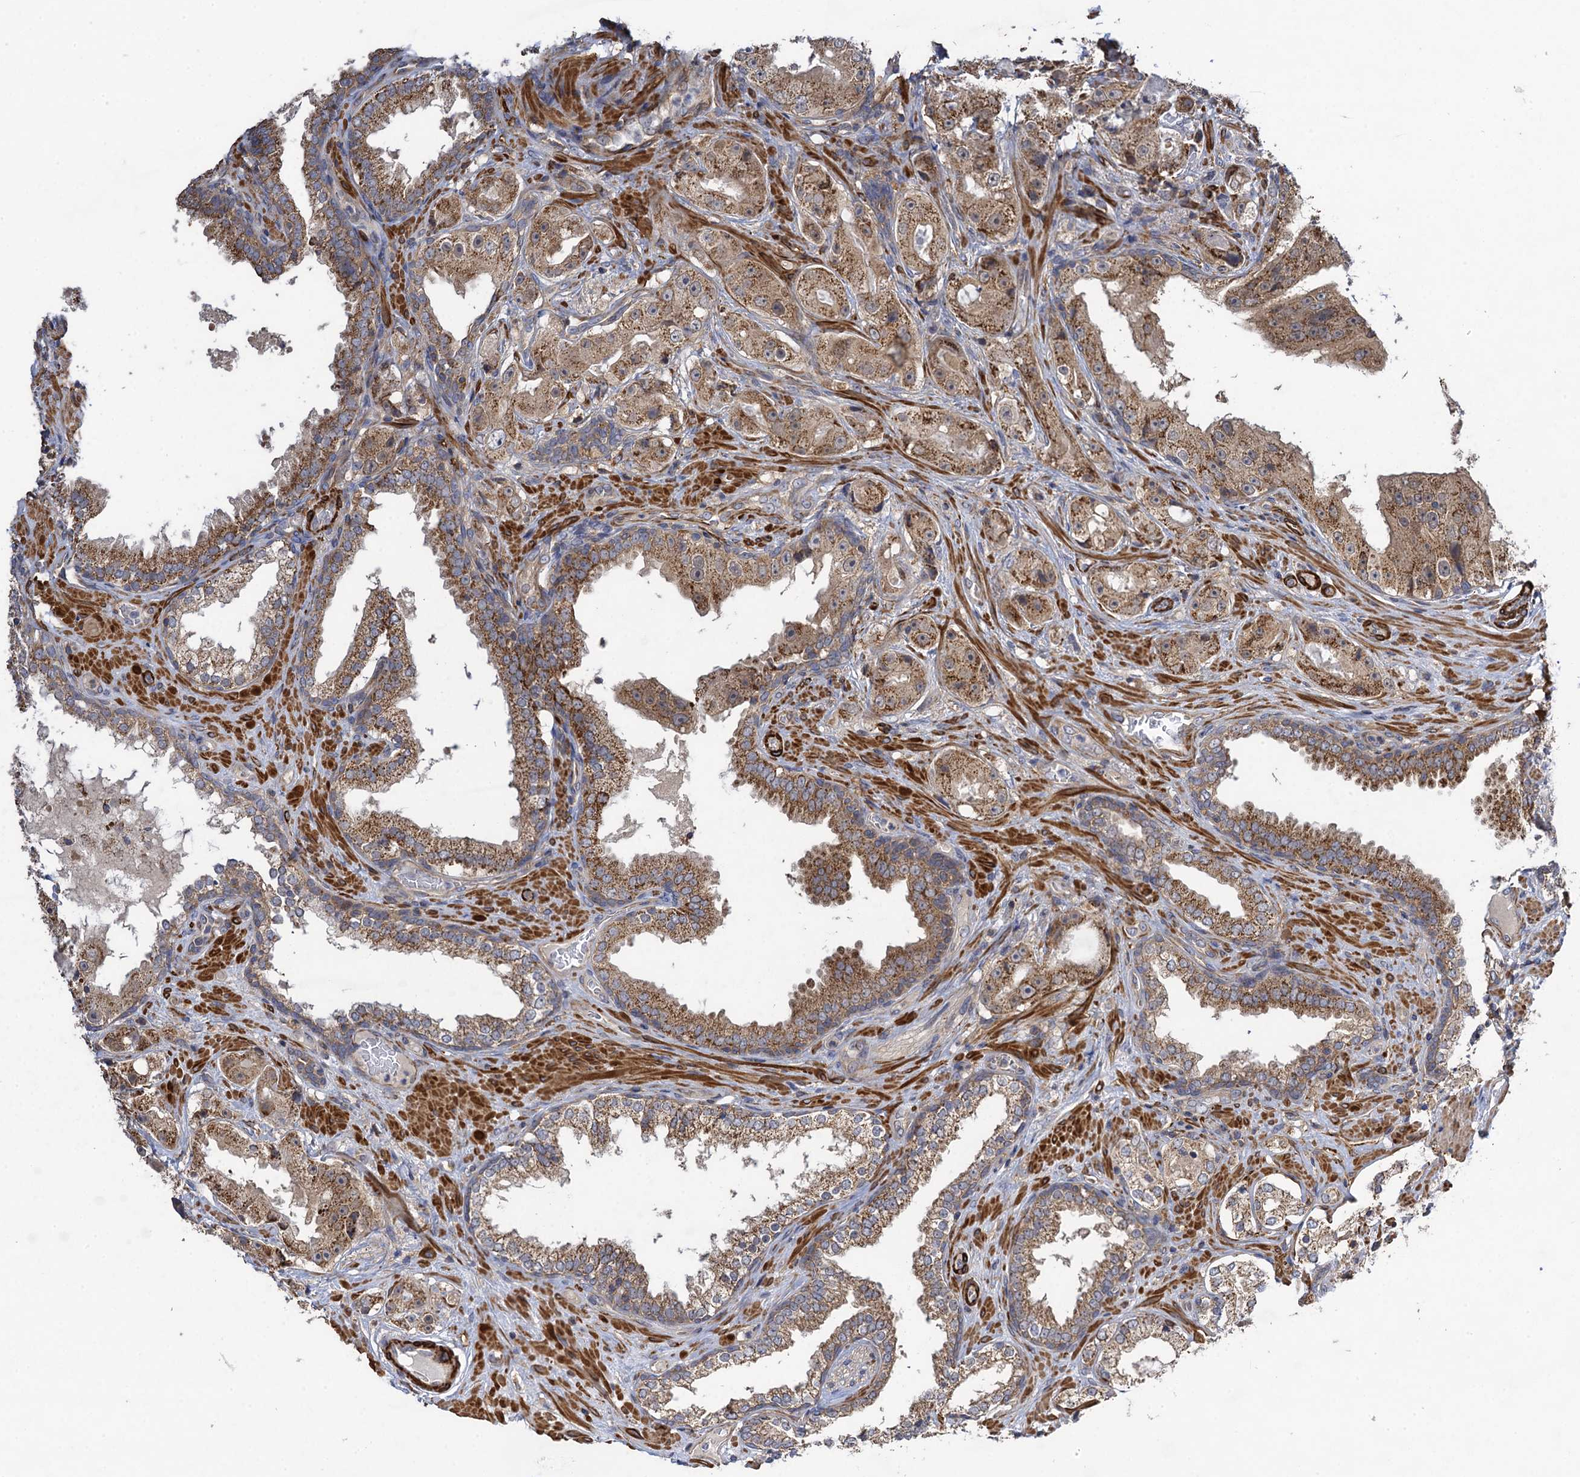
{"staining": {"intensity": "moderate", "quantity": ">75%", "location": "cytoplasmic/membranous"}, "tissue": "prostate cancer", "cell_type": "Tumor cells", "image_type": "cancer", "snomed": [{"axis": "morphology", "description": "Adenocarcinoma, High grade"}, {"axis": "topography", "description": "Prostate"}], "caption": "A photomicrograph of adenocarcinoma (high-grade) (prostate) stained for a protein shows moderate cytoplasmic/membranous brown staining in tumor cells.", "gene": "WDR88", "patient": {"sex": "male", "age": 73}}